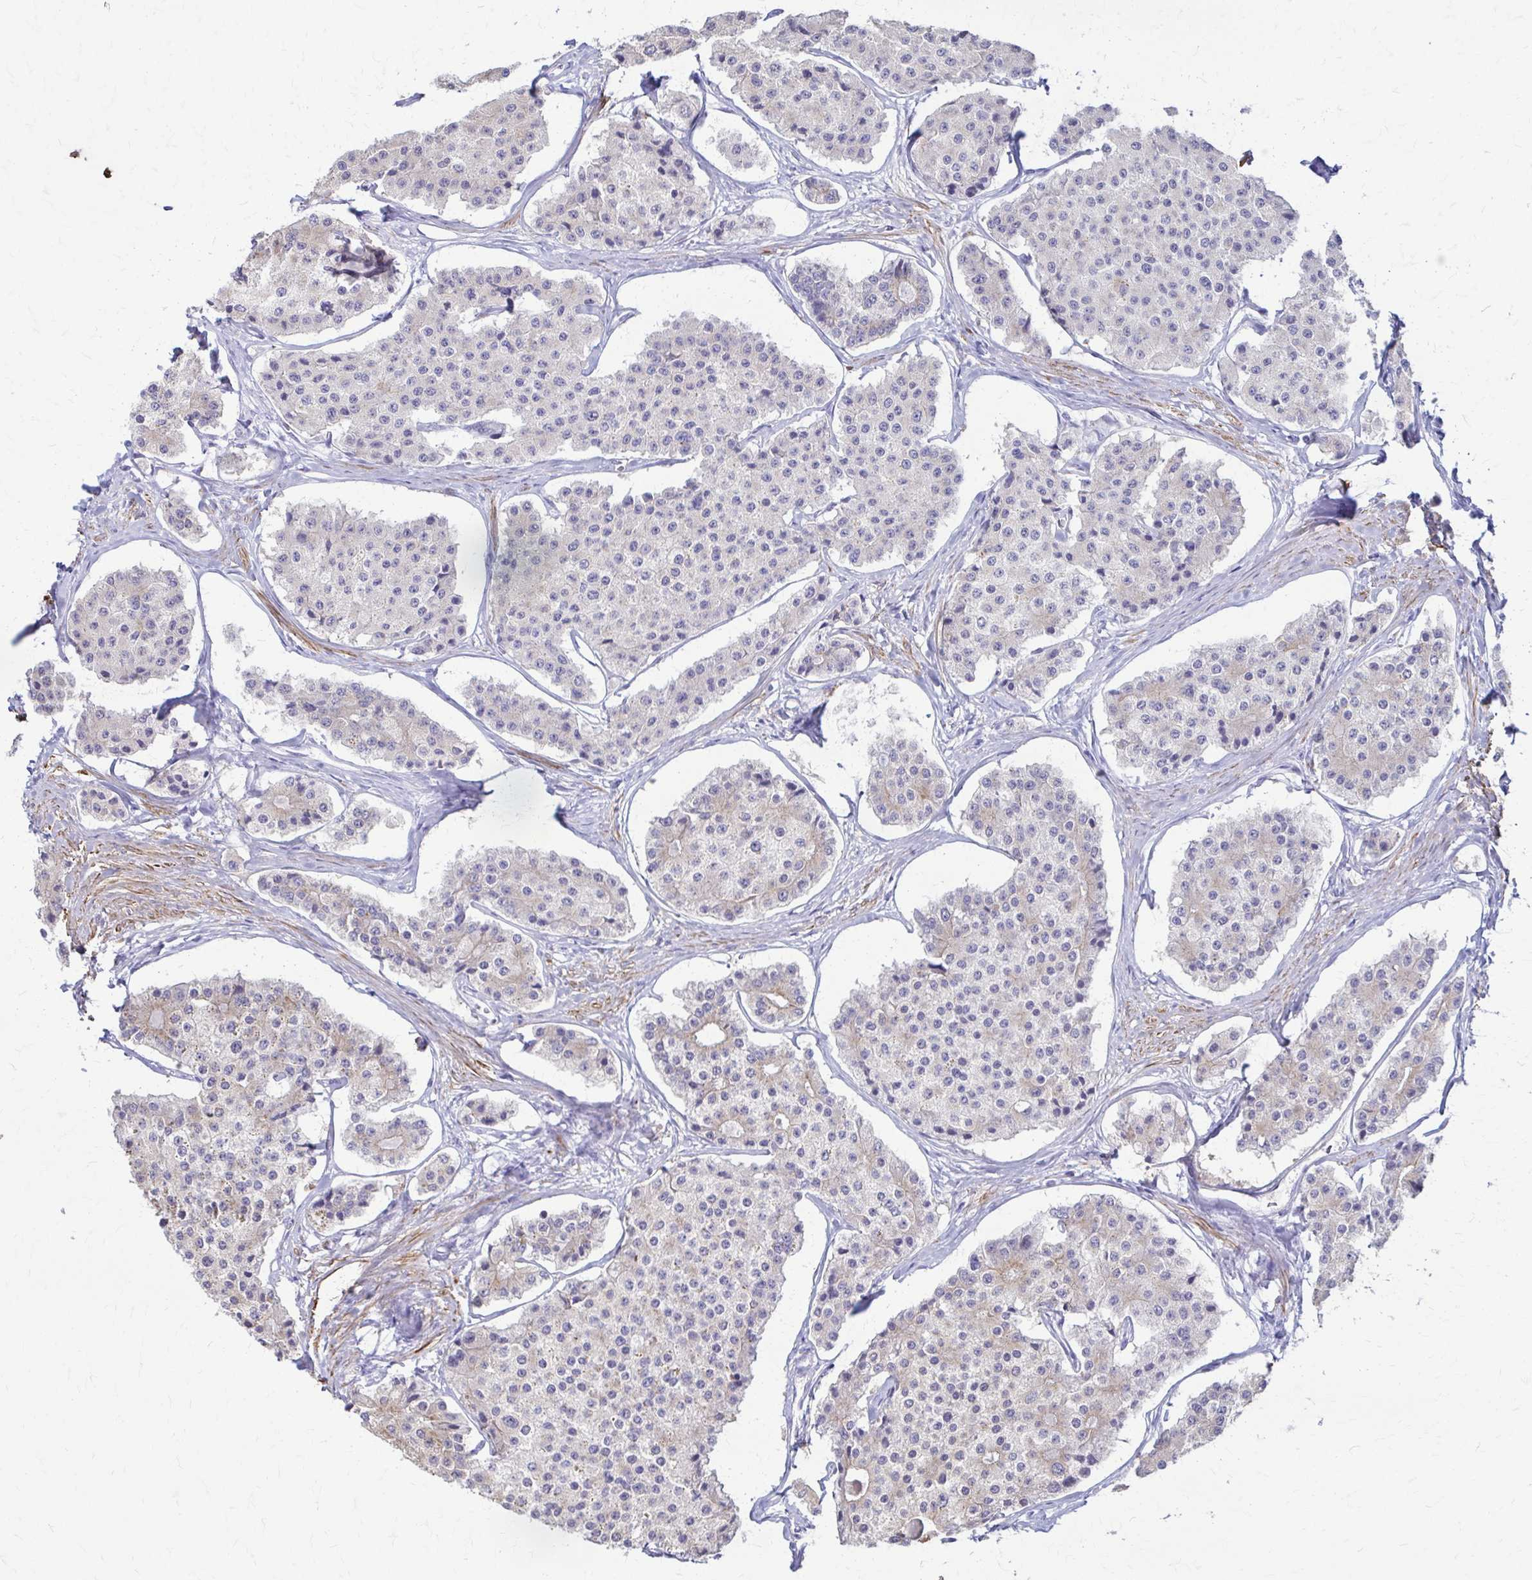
{"staining": {"intensity": "weak", "quantity": "<25%", "location": "cytoplasmic/membranous"}, "tissue": "carcinoid", "cell_type": "Tumor cells", "image_type": "cancer", "snomed": [{"axis": "morphology", "description": "Carcinoid, malignant, NOS"}, {"axis": "topography", "description": "Small intestine"}], "caption": "Immunohistochemistry image of malignant carcinoid stained for a protein (brown), which exhibits no expression in tumor cells.", "gene": "DSP", "patient": {"sex": "female", "age": 65}}